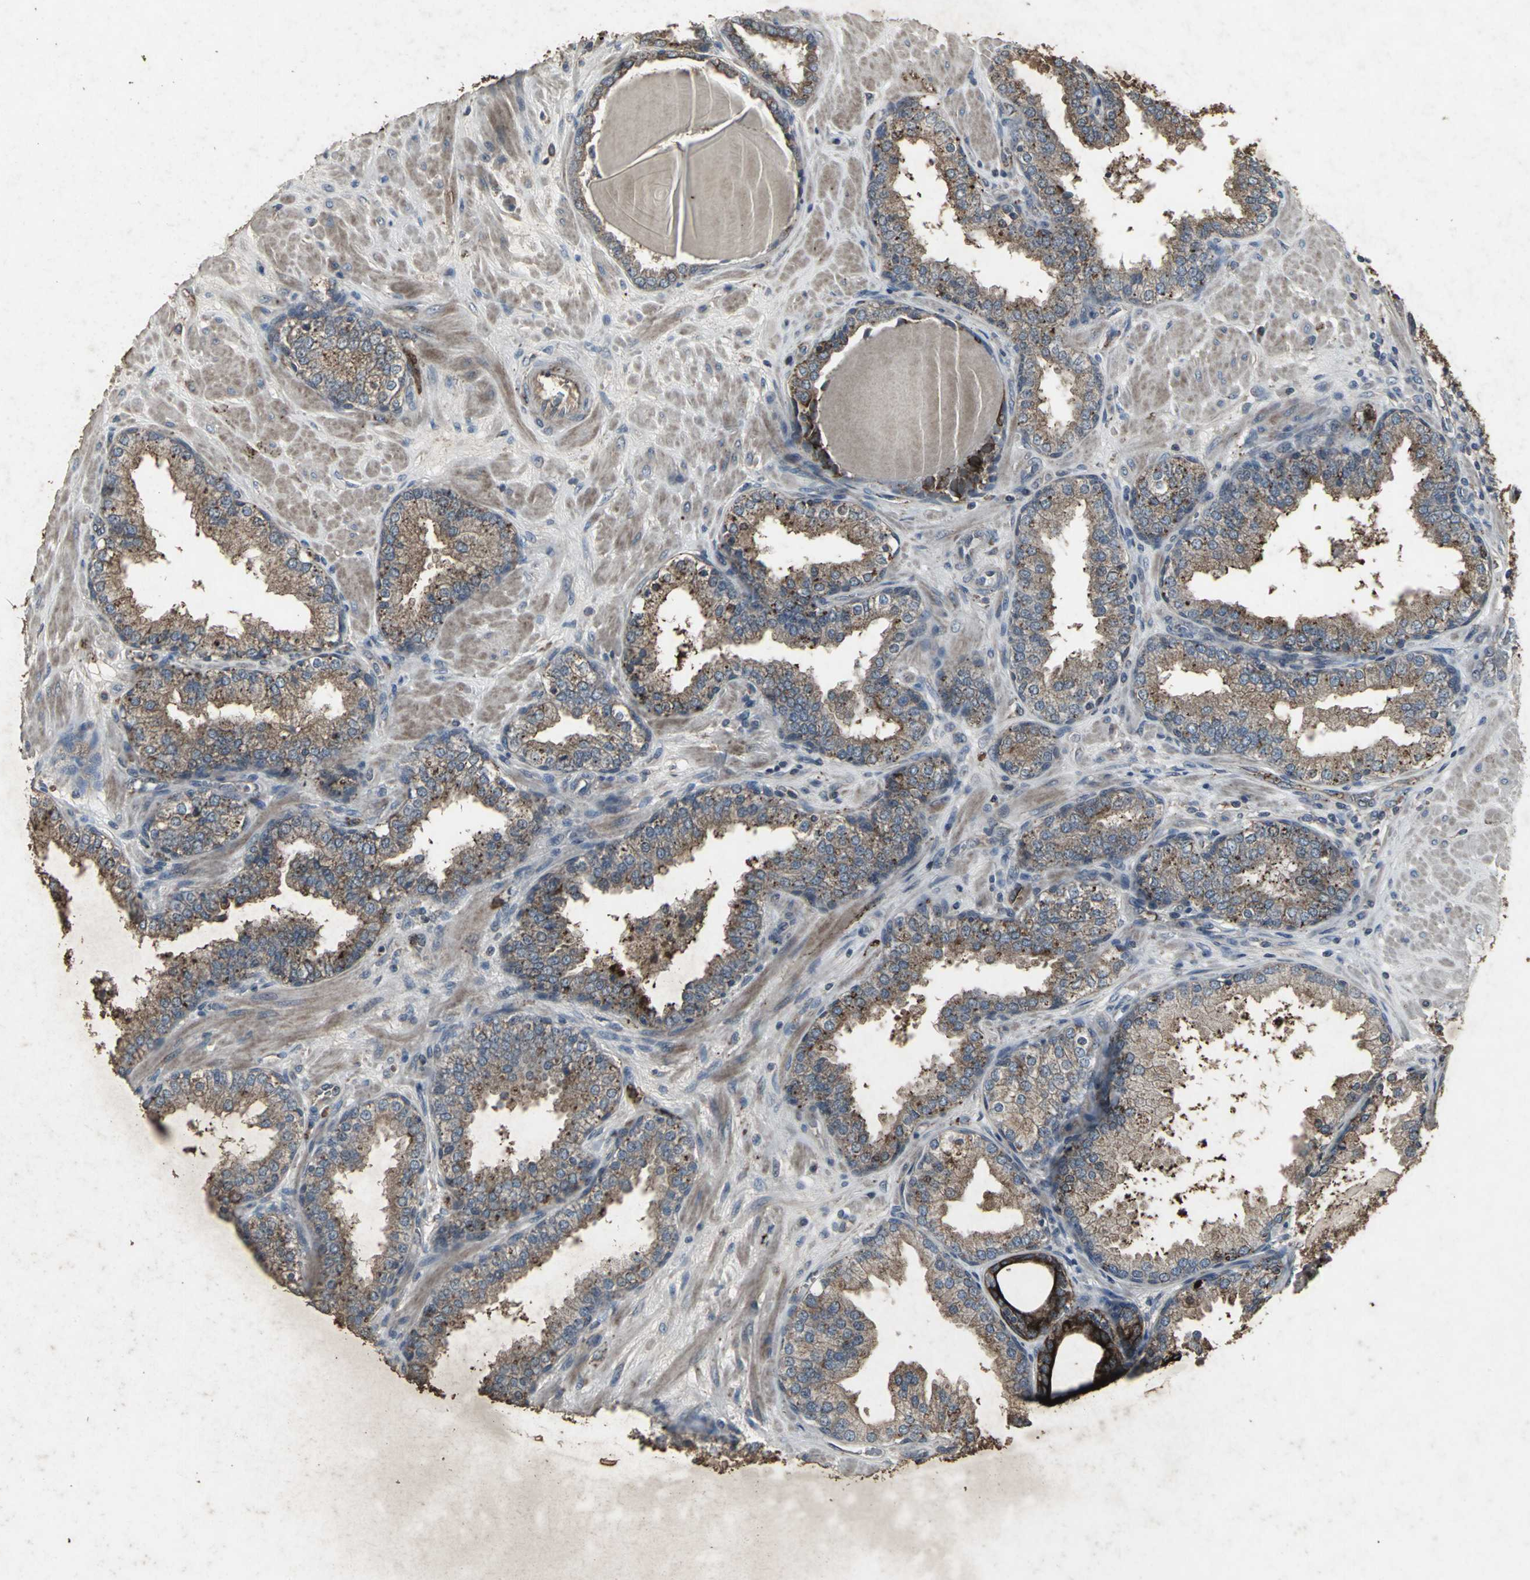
{"staining": {"intensity": "strong", "quantity": "25%-75%", "location": "cytoplasmic/membranous"}, "tissue": "prostate", "cell_type": "Glandular cells", "image_type": "normal", "snomed": [{"axis": "morphology", "description": "Normal tissue, NOS"}, {"axis": "topography", "description": "Prostate"}], "caption": "DAB (3,3'-diaminobenzidine) immunohistochemical staining of benign prostate reveals strong cytoplasmic/membranous protein expression in approximately 25%-75% of glandular cells.", "gene": "CCR9", "patient": {"sex": "male", "age": 51}}